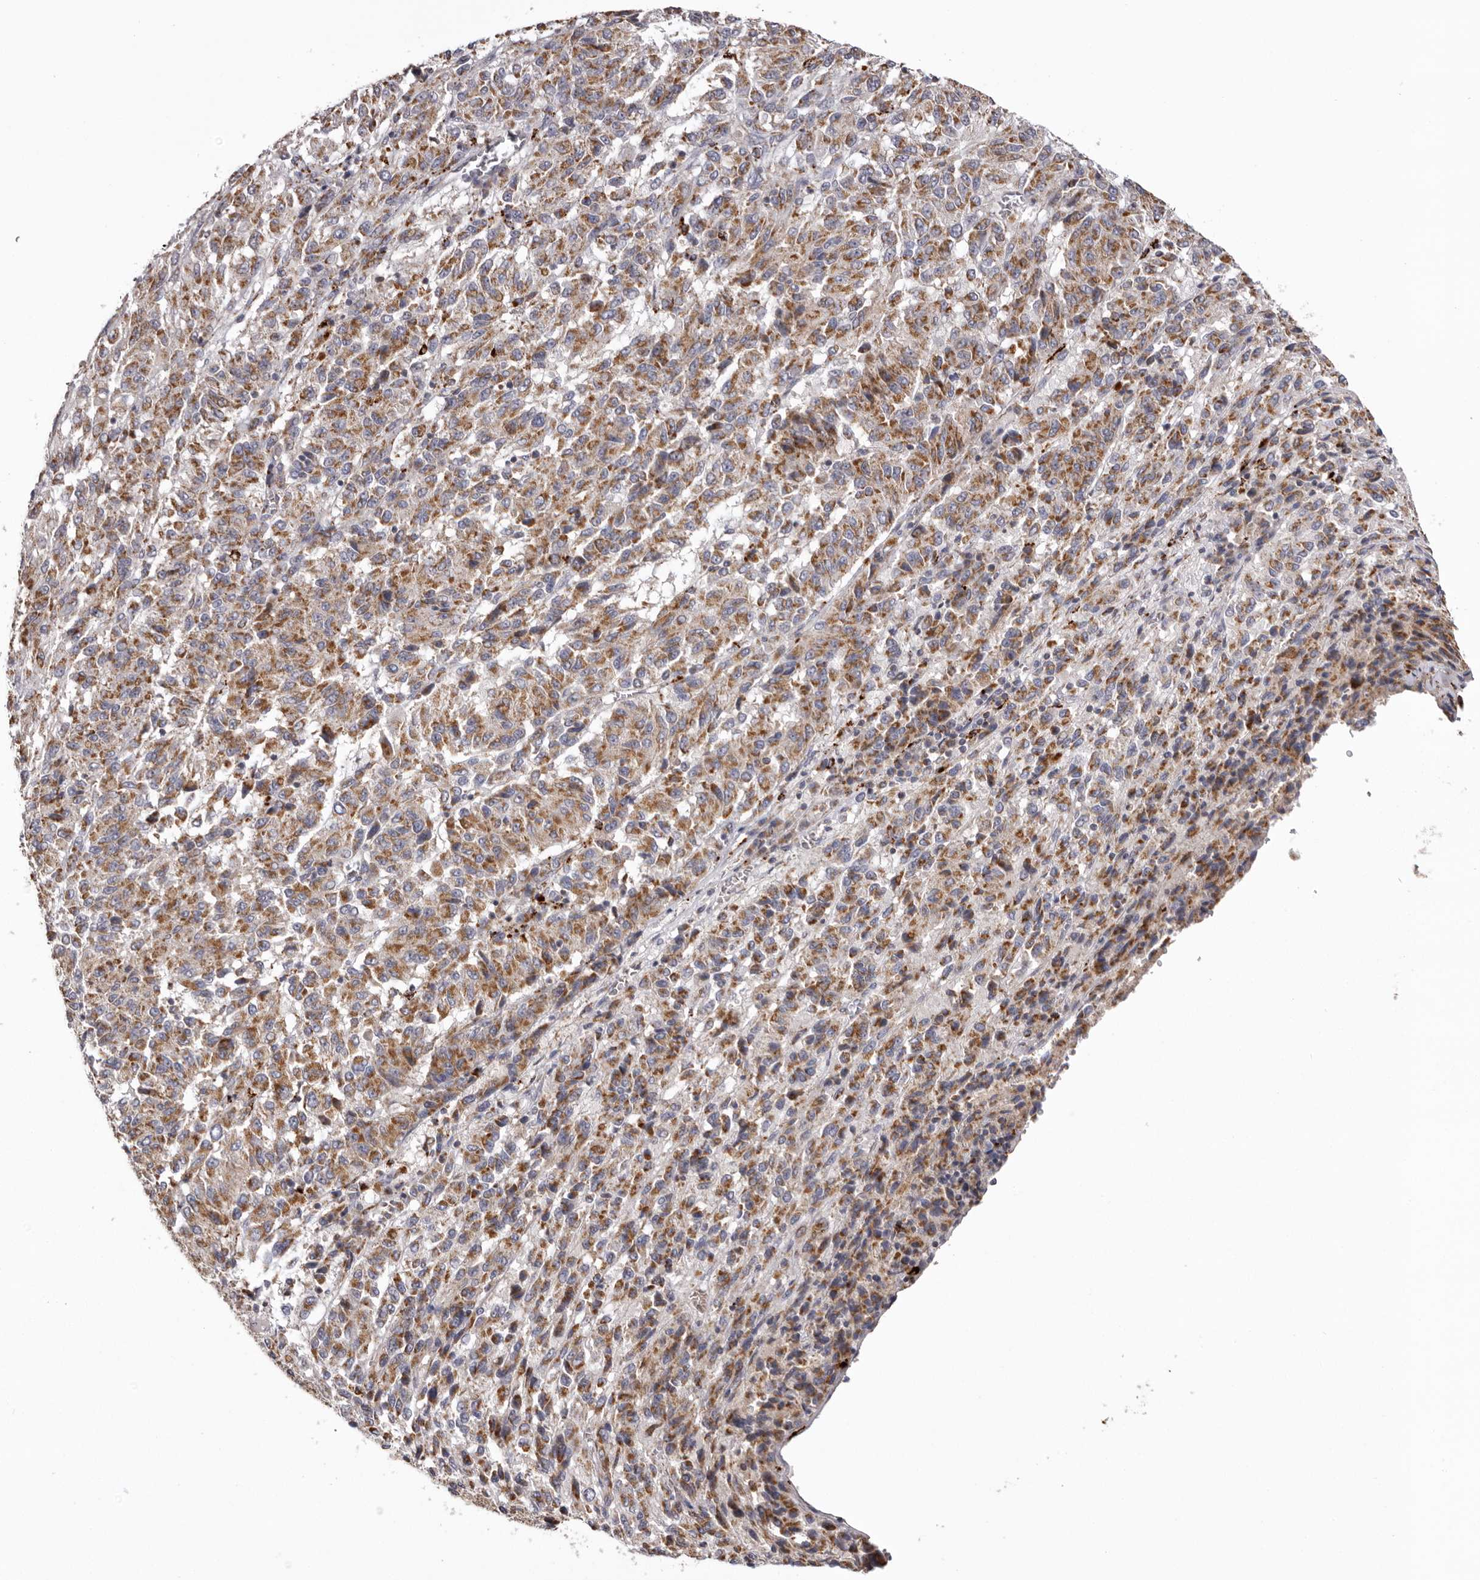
{"staining": {"intensity": "moderate", "quantity": ">75%", "location": "cytoplasmic/membranous"}, "tissue": "melanoma", "cell_type": "Tumor cells", "image_type": "cancer", "snomed": [{"axis": "morphology", "description": "Malignant melanoma, Metastatic site"}, {"axis": "topography", "description": "Lung"}], "caption": "IHC micrograph of melanoma stained for a protein (brown), which demonstrates medium levels of moderate cytoplasmic/membranous expression in approximately >75% of tumor cells.", "gene": "MECR", "patient": {"sex": "male", "age": 64}}